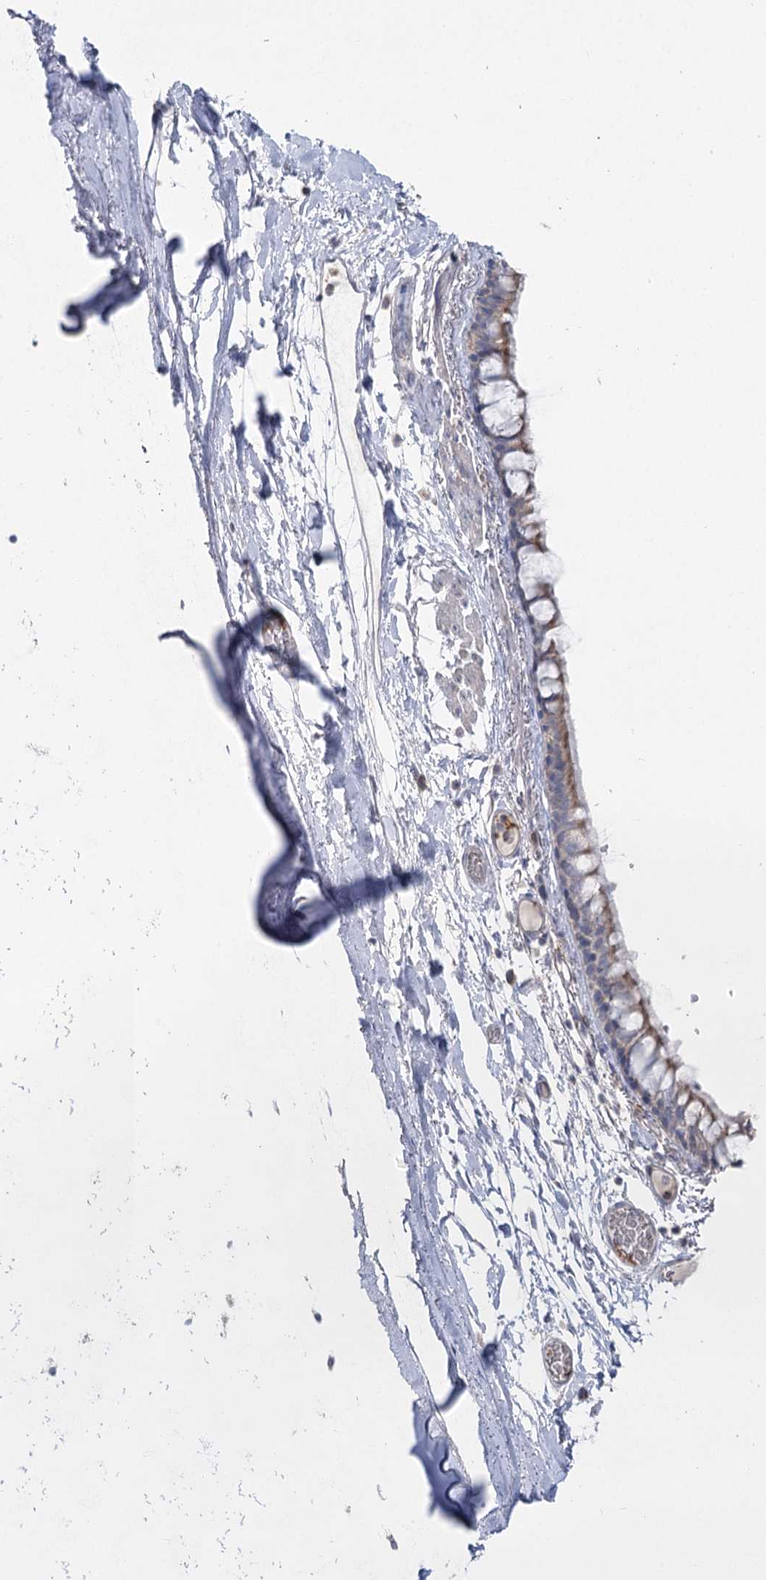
{"staining": {"intensity": "moderate", "quantity": ">75%", "location": "cytoplasmic/membranous"}, "tissue": "bronchus", "cell_type": "Respiratory epithelial cells", "image_type": "normal", "snomed": [{"axis": "morphology", "description": "Normal tissue, NOS"}, {"axis": "topography", "description": "Cartilage tissue"}], "caption": "Bronchus stained with DAB immunohistochemistry reveals medium levels of moderate cytoplasmic/membranous positivity in approximately >75% of respiratory epithelial cells.", "gene": "TMEM187", "patient": {"sex": "male", "age": 63}}